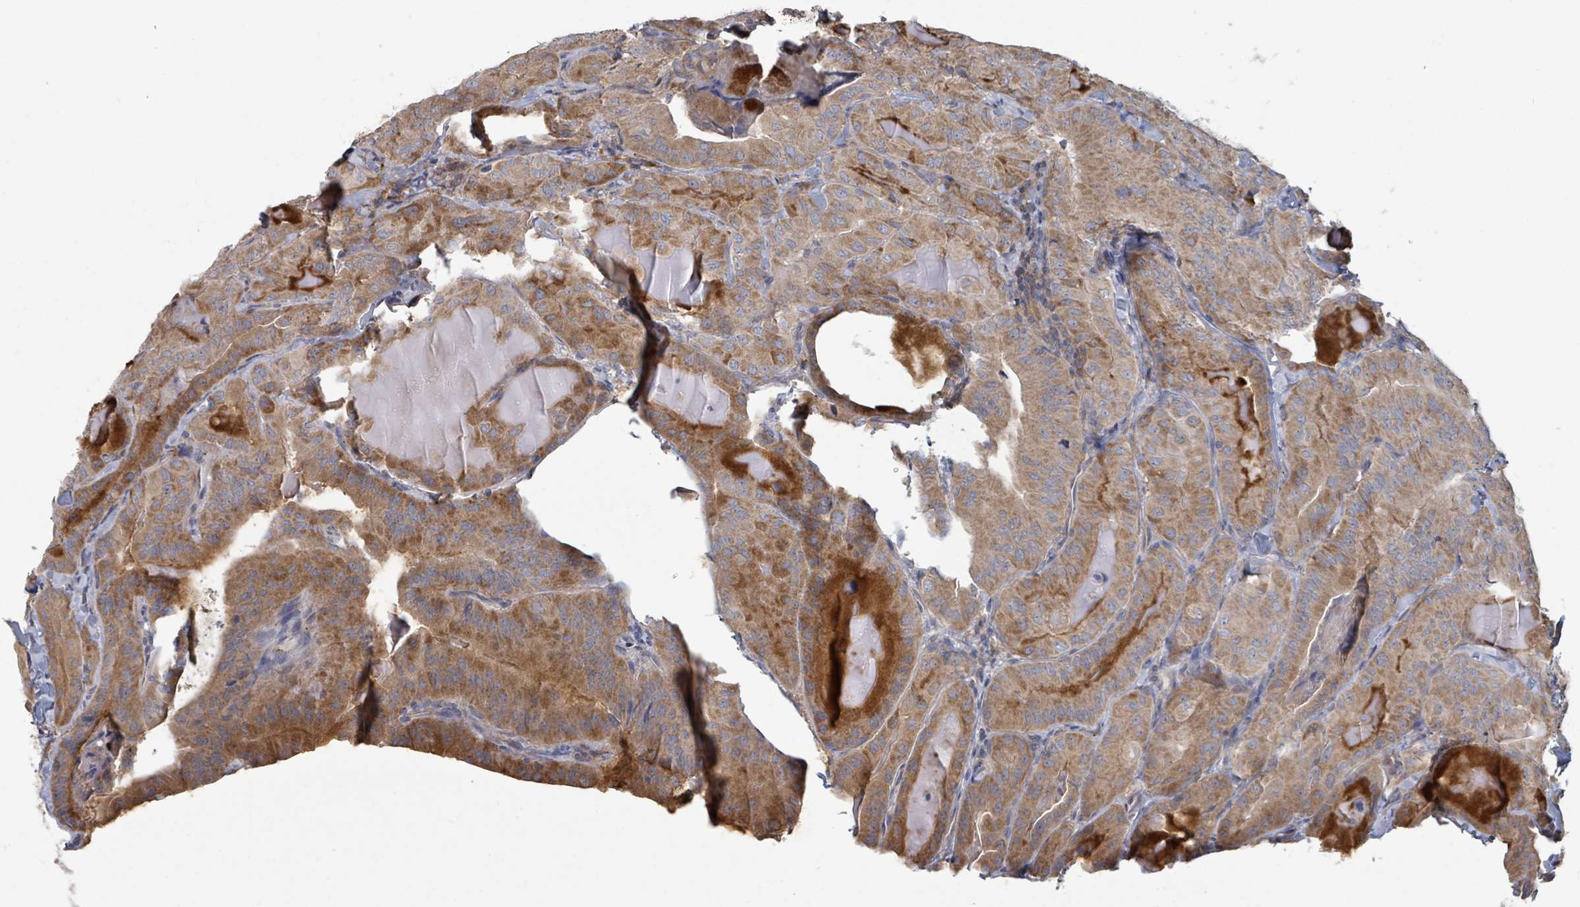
{"staining": {"intensity": "moderate", "quantity": ">75%", "location": "cytoplasmic/membranous"}, "tissue": "thyroid cancer", "cell_type": "Tumor cells", "image_type": "cancer", "snomed": [{"axis": "morphology", "description": "Papillary adenocarcinoma, NOS"}, {"axis": "topography", "description": "Thyroid gland"}], "caption": "A micrograph of thyroid papillary adenocarcinoma stained for a protein exhibits moderate cytoplasmic/membranous brown staining in tumor cells.", "gene": "GABBR1", "patient": {"sex": "female", "age": 68}}